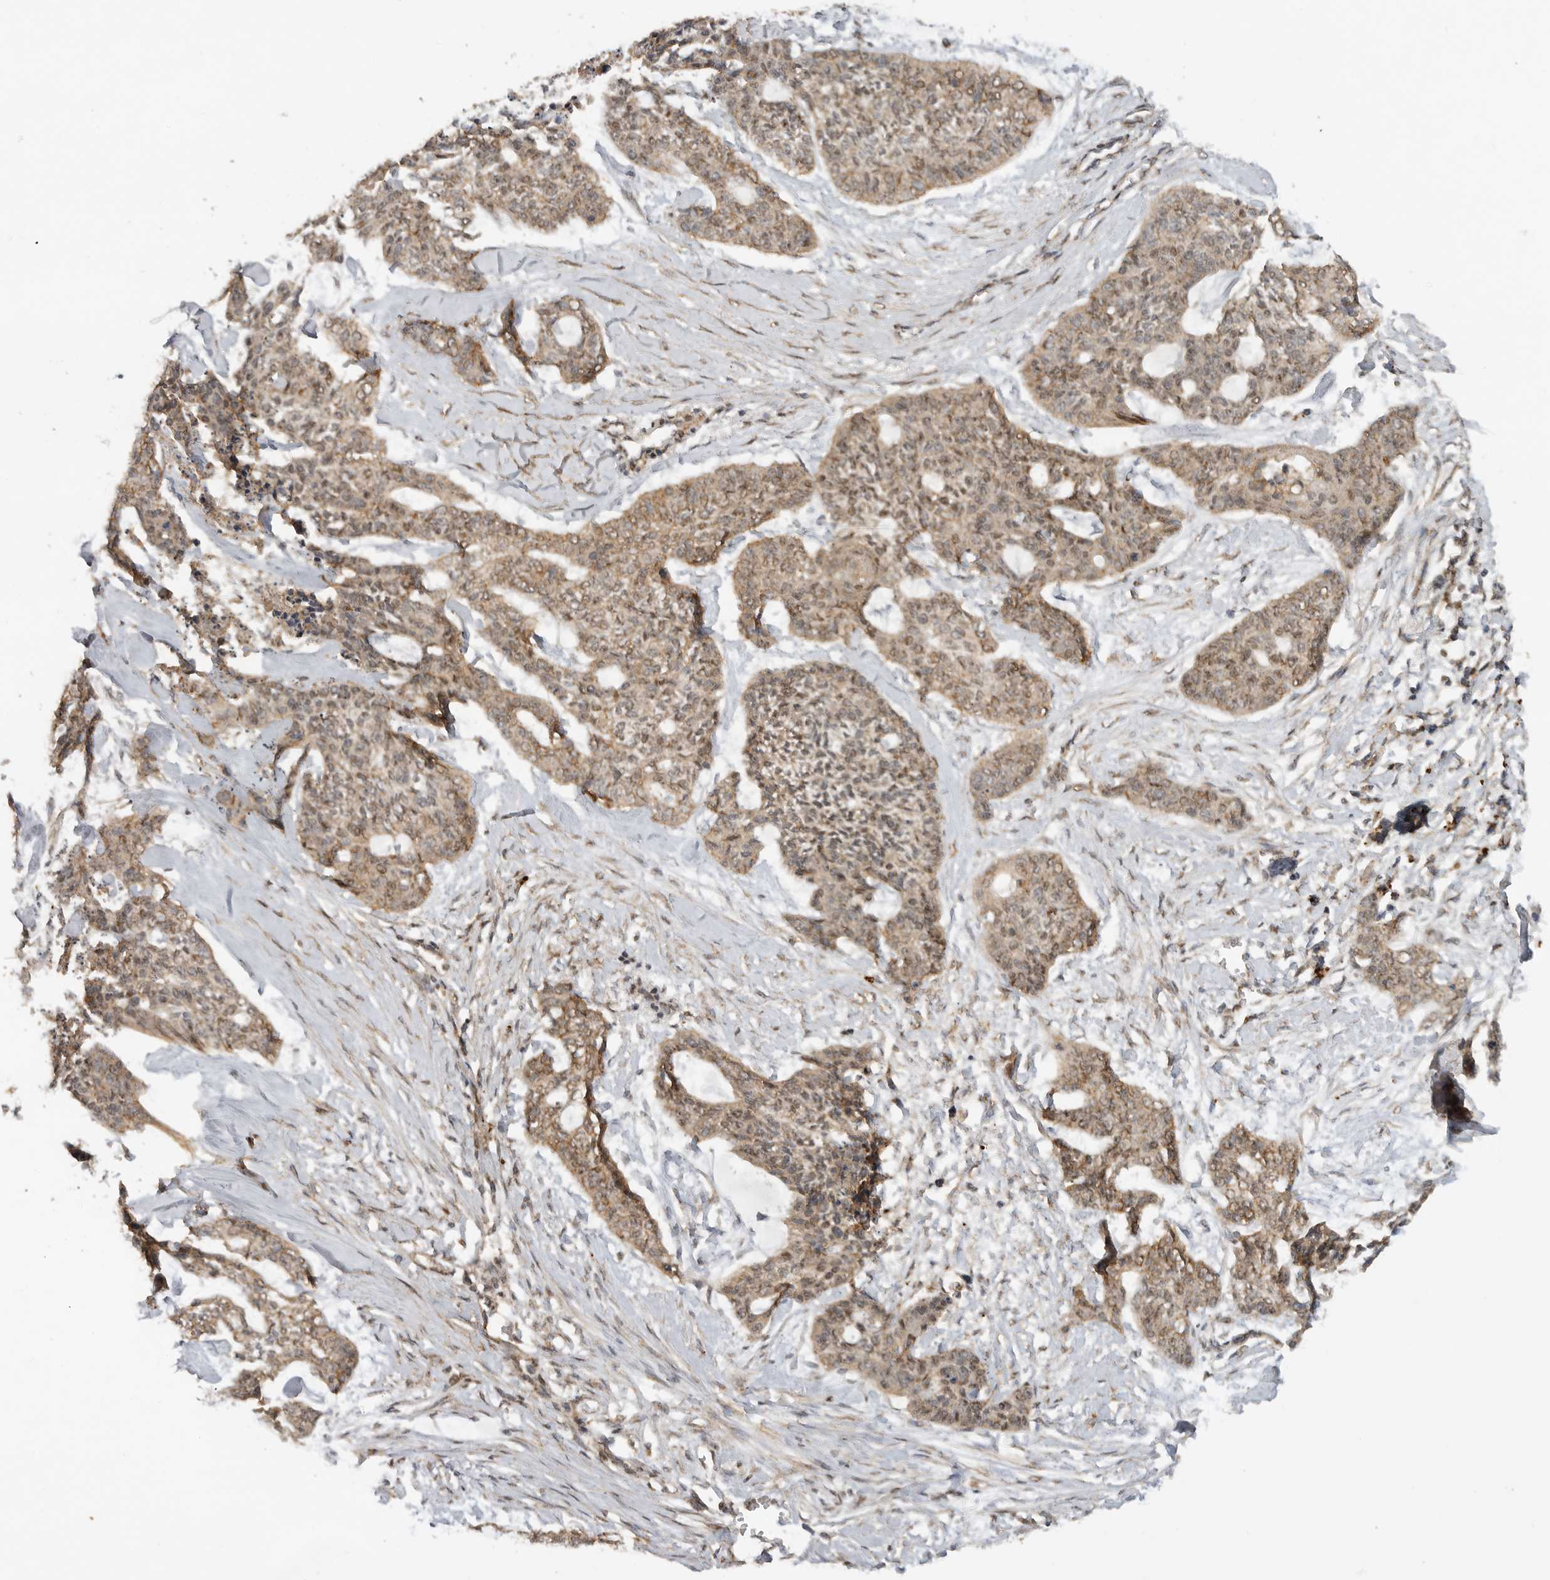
{"staining": {"intensity": "weak", "quantity": ">75%", "location": "cytoplasmic/membranous"}, "tissue": "skin cancer", "cell_type": "Tumor cells", "image_type": "cancer", "snomed": [{"axis": "morphology", "description": "Basal cell carcinoma"}, {"axis": "topography", "description": "Skin"}], "caption": "Human skin cancer stained with a protein marker reveals weak staining in tumor cells.", "gene": "ICOSLG", "patient": {"sex": "female", "age": 64}}